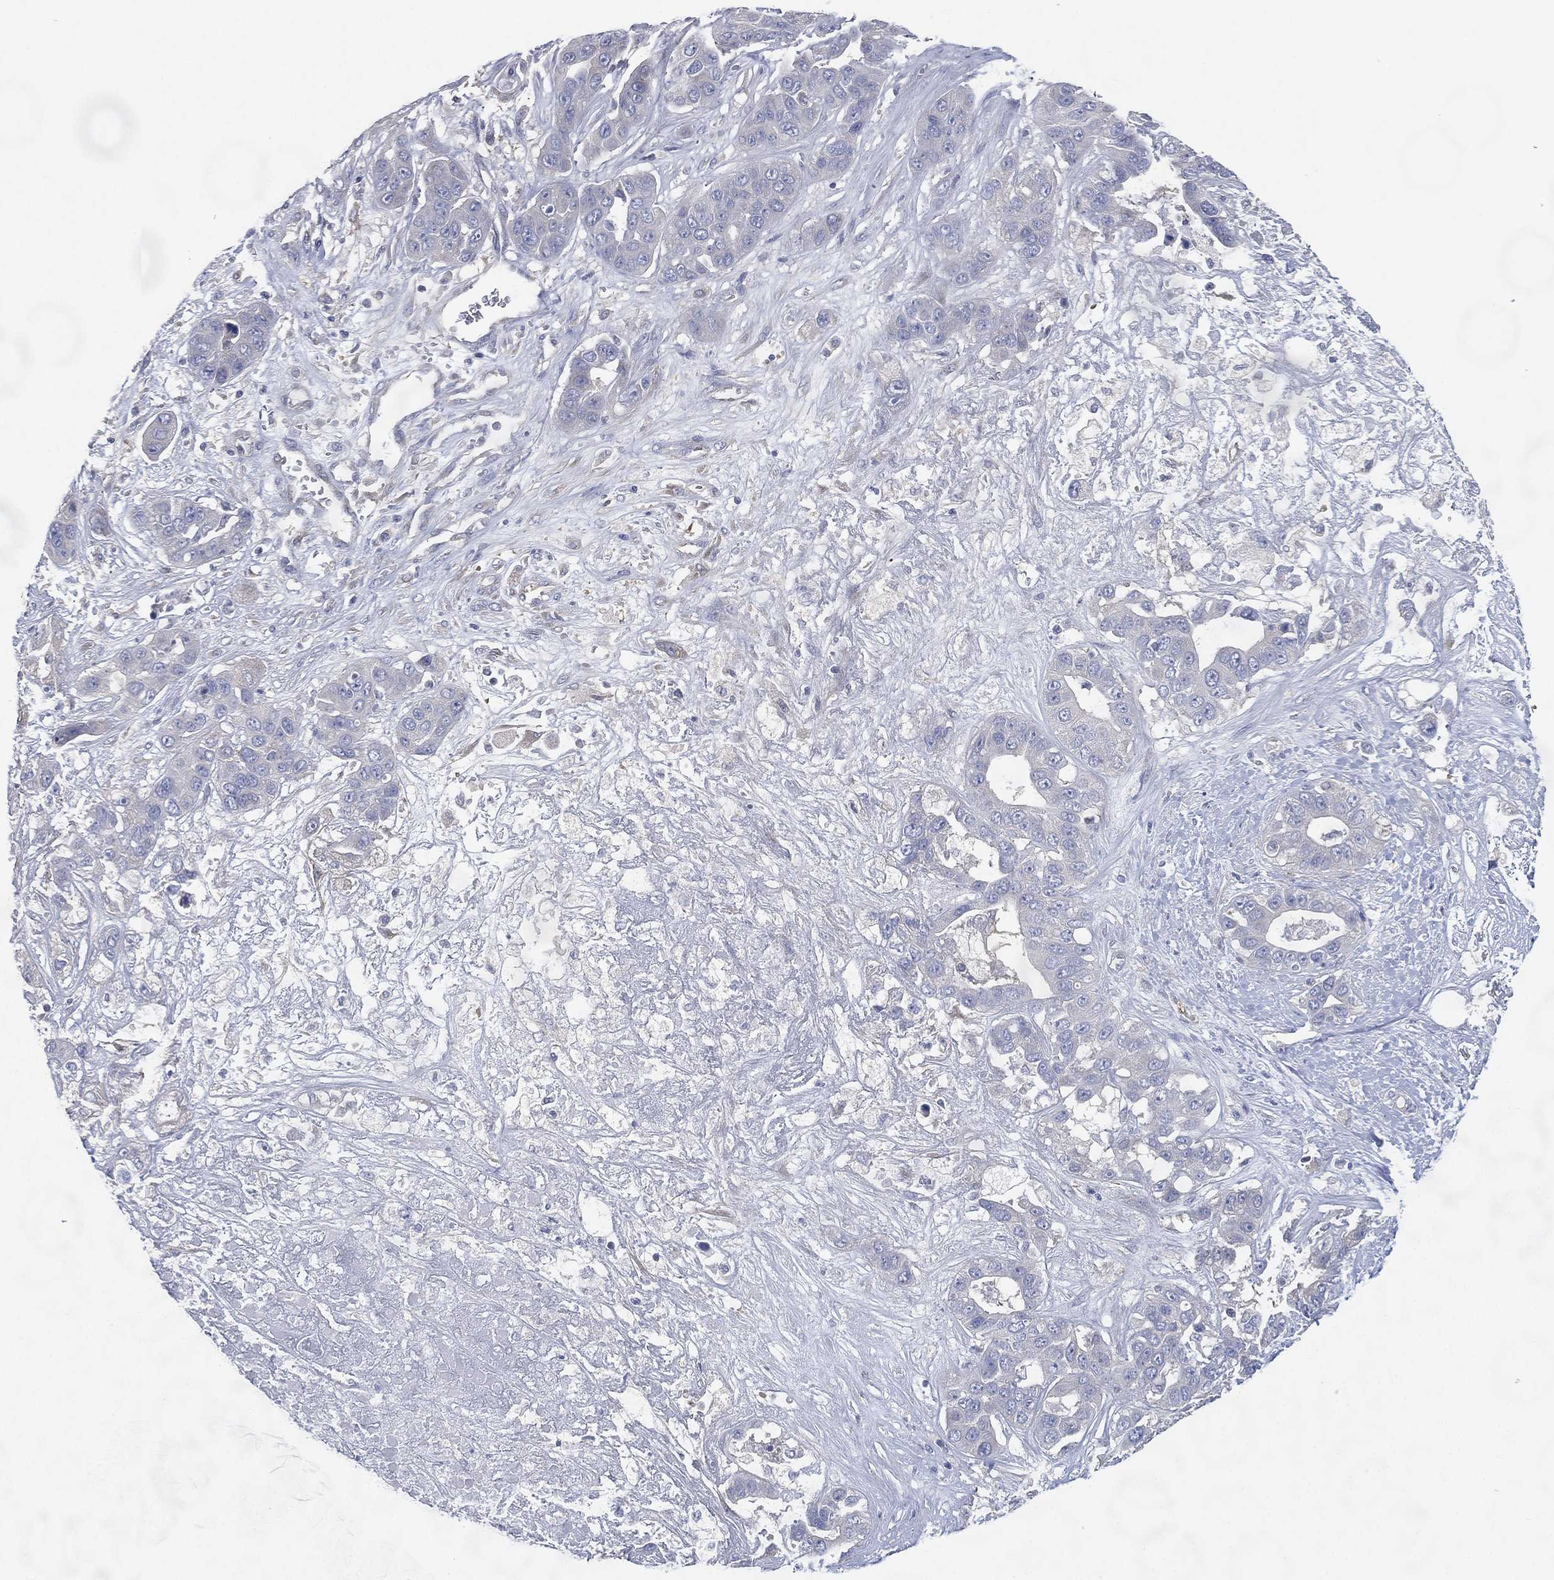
{"staining": {"intensity": "negative", "quantity": "none", "location": "none"}, "tissue": "liver cancer", "cell_type": "Tumor cells", "image_type": "cancer", "snomed": [{"axis": "morphology", "description": "Cholangiocarcinoma"}, {"axis": "topography", "description": "Liver"}], "caption": "A photomicrograph of human cholangiocarcinoma (liver) is negative for staining in tumor cells.", "gene": "ATP8A2", "patient": {"sex": "female", "age": 52}}